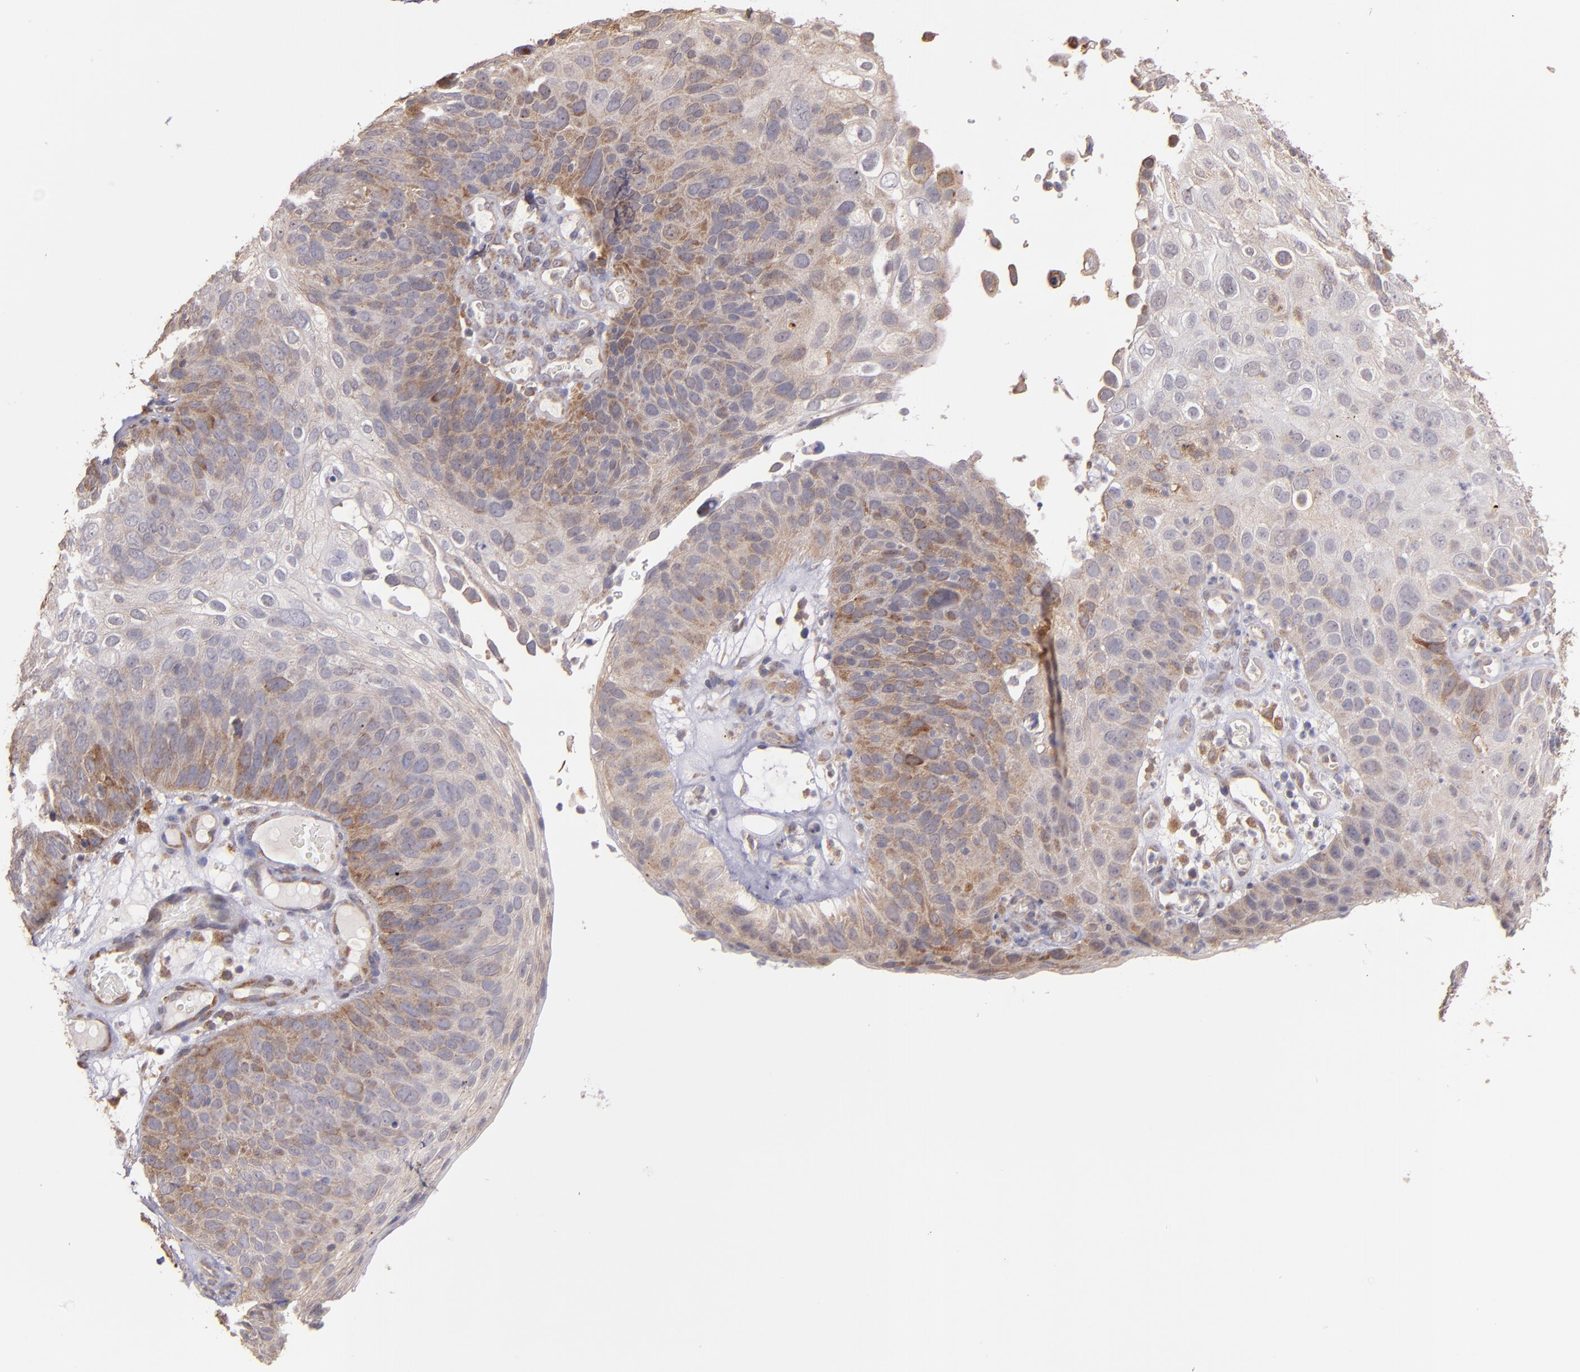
{"staining": {"intensity": "moderate", "quantity": ">75%", "location": "cytoplasmic/membranous"}, "tissue": "skin cancer", "cell_type": "Tumor cells", "image_type": "cancer", "snomed": [{"axis": "morphology", "description": "Squamous cell carcinoma, NOS"}, {"axis": "topography", "description": "Skin"}], "caption": "Skin cancer (squamous cell carcinoma) stained with a protein marker demonstrates moderate staining in tumor cells.", "gene": "IFIH1", "patient": {"sex": "male", "age": 87}}